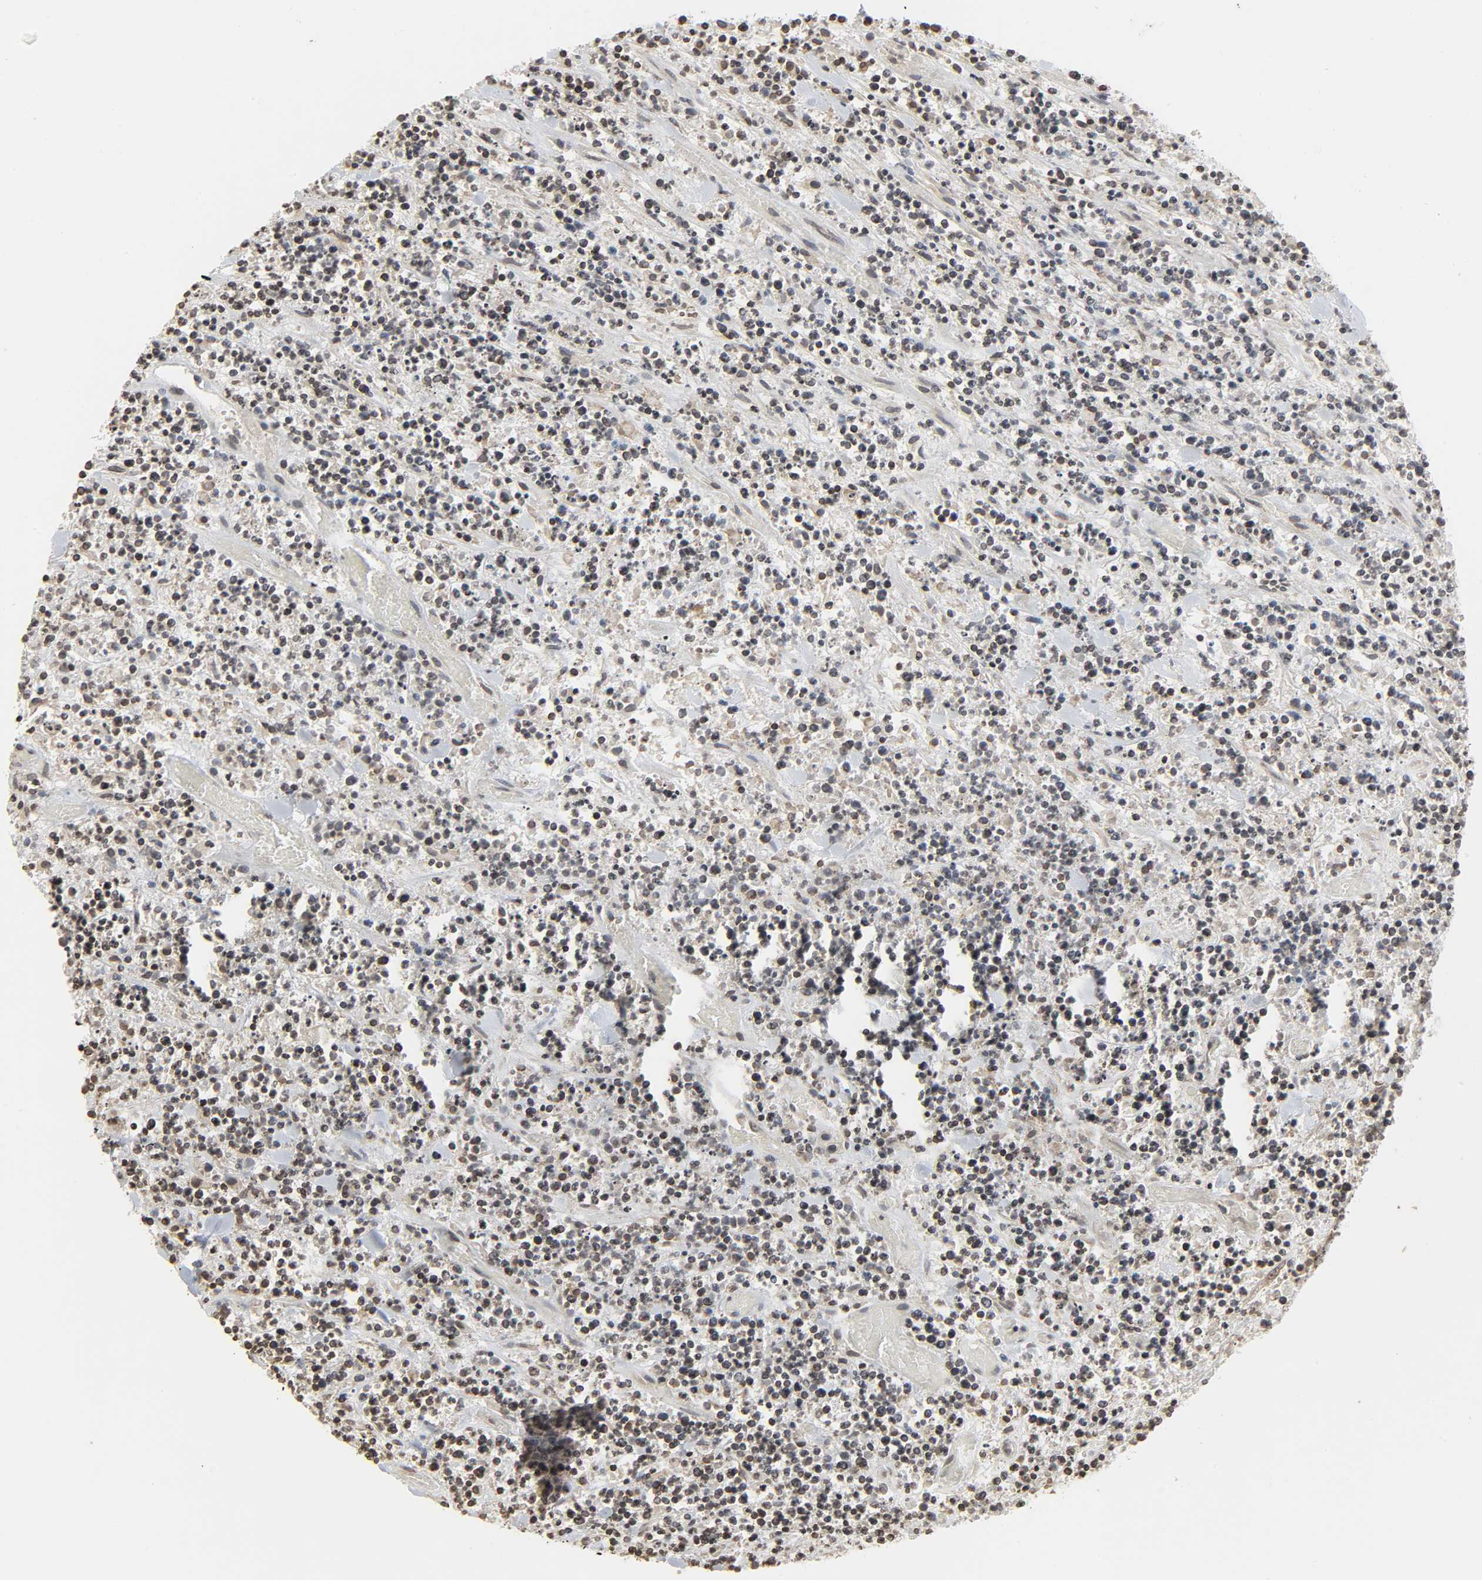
{"staining": {"intensity": "weak", "quantity": "25%-75%", "location": "nuclear"}, "tissue": "lymphoma", "cell_type": "Tumor cells", "image_type": "cancer", "snomed": [{"axis": "morphology", "description": "Malignant lymphoma, non-Hodgkin's type, High grade"}, {"axis": "topography", "description": "Soft tissue"}], "caption": "Protein expression analysis of lymphoma shows weak nuclear positivity in about 25%-75% of tumor cells.", "gene": "XRCC1", "patient": {"sex": "male", "age": 18}}